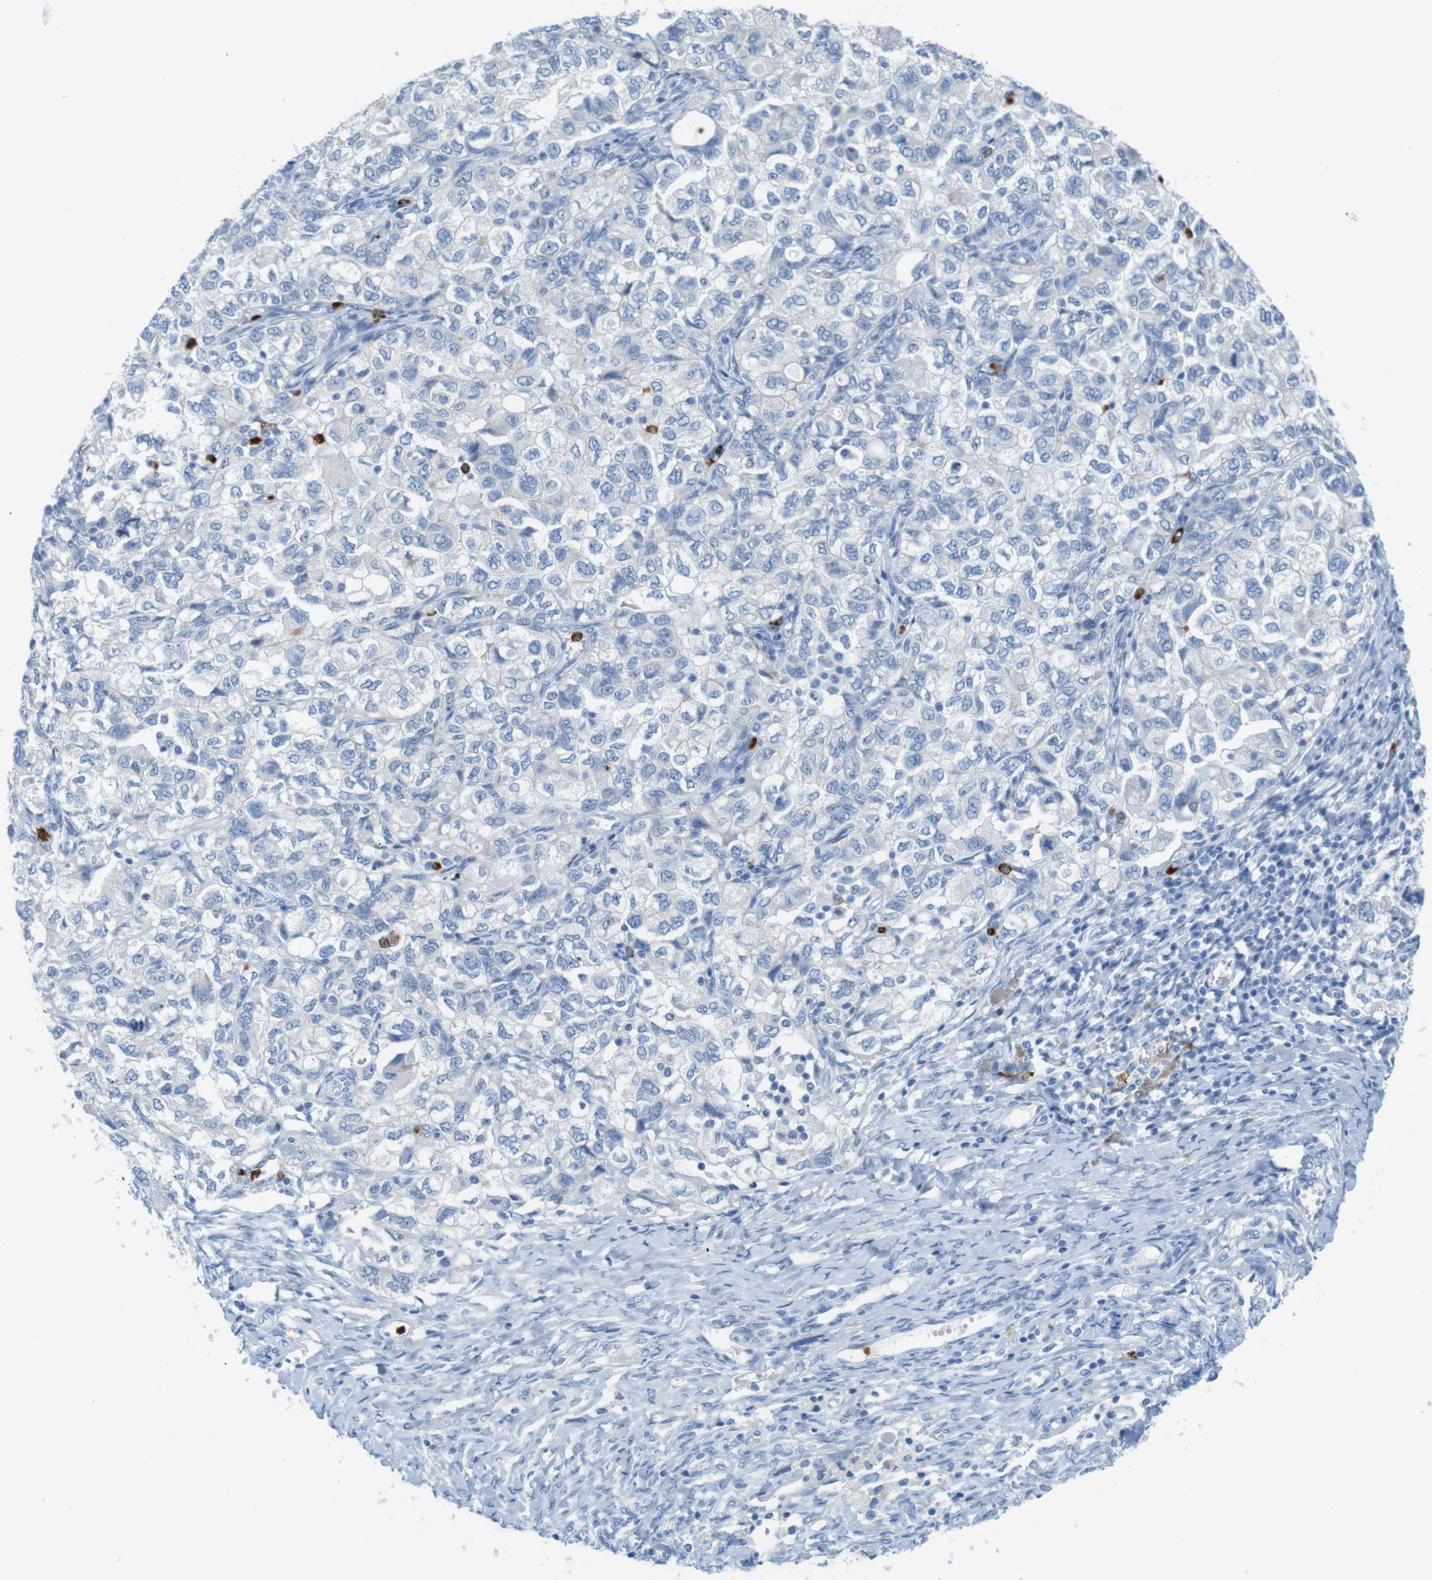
{"staining": {"intensity": "negative", "quantity": "none", "location": "none"}, "tissue": "ovarian cancer", "cell_type": "Tumor cells", "image_type": "cancer", "snomed": [{"axis": "morphology", "description": "Carcinoma, NOS"}, {"axis": "morphology", "description": "Cystadenocarcinoma, serous, NOS"}, {"axis": "topography", "description": "Ovary"}], "caption": "Image shows no significant protein positivity in tumor cells of ovarian cancer.", "gene": "MCEMP1", "patient": {"sex": "female", "age": 69}}